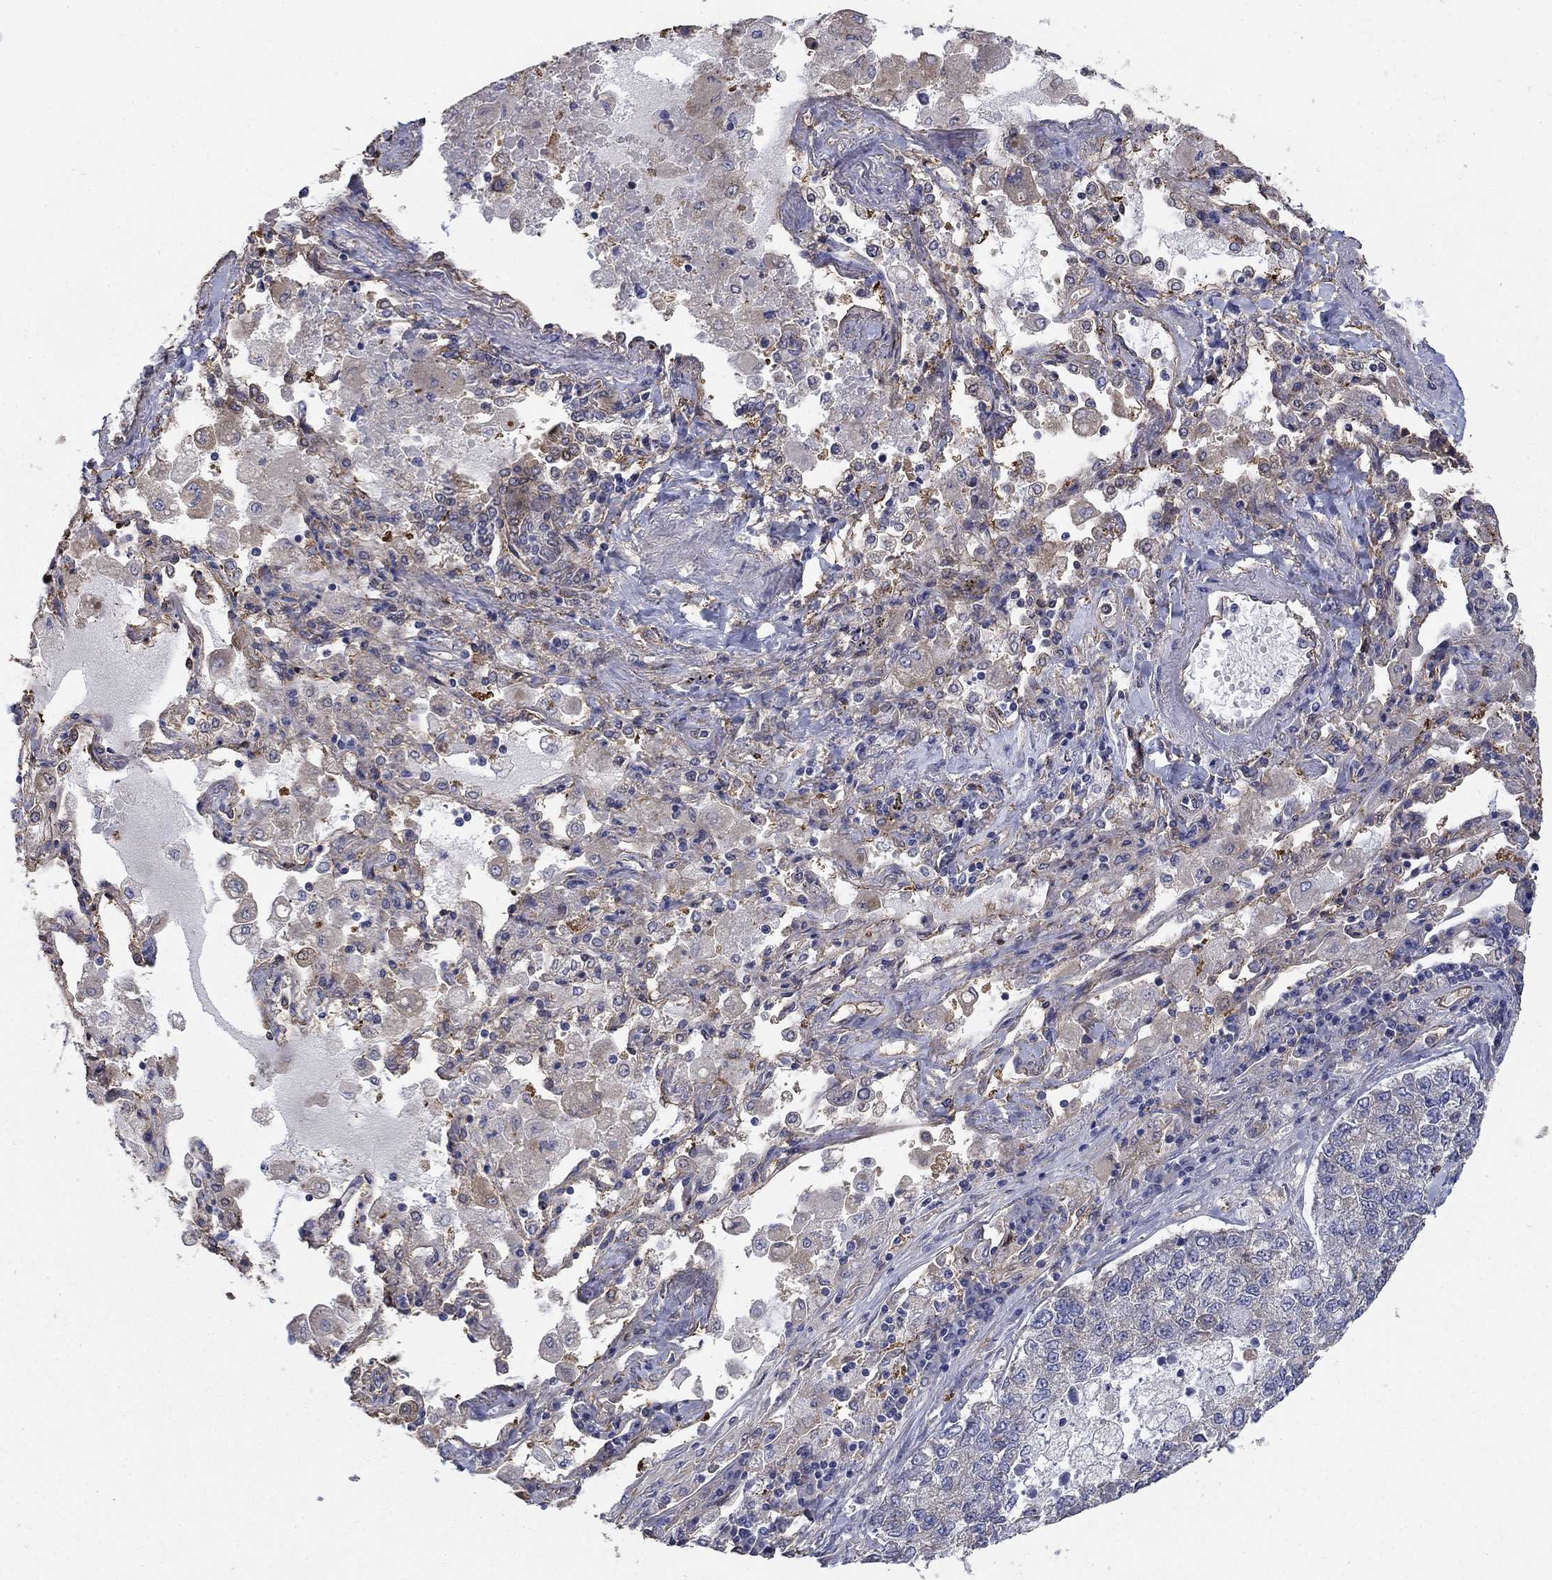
{"staining": {"intensity": "weak", "quantity": "25%-75%", "location": "cytoplasmic/membranous"}, "tissue": "lung cancer", "cell_type": "Tumor cells", "image_type": "cancer", "snomed": [{"axis": "morphology", "description": "Adenocarcinoma, NOS"}, {"axis": "topography", "description": "Lung"}], "caption": "Protein staining of adenocarcinoma (lung) tissue displays weak cytoplasmic/membranous staining in about 25%-75% of tumor cells.", "gene": "DPYSL2", "patient": {"sex": "male", "age": 49}}